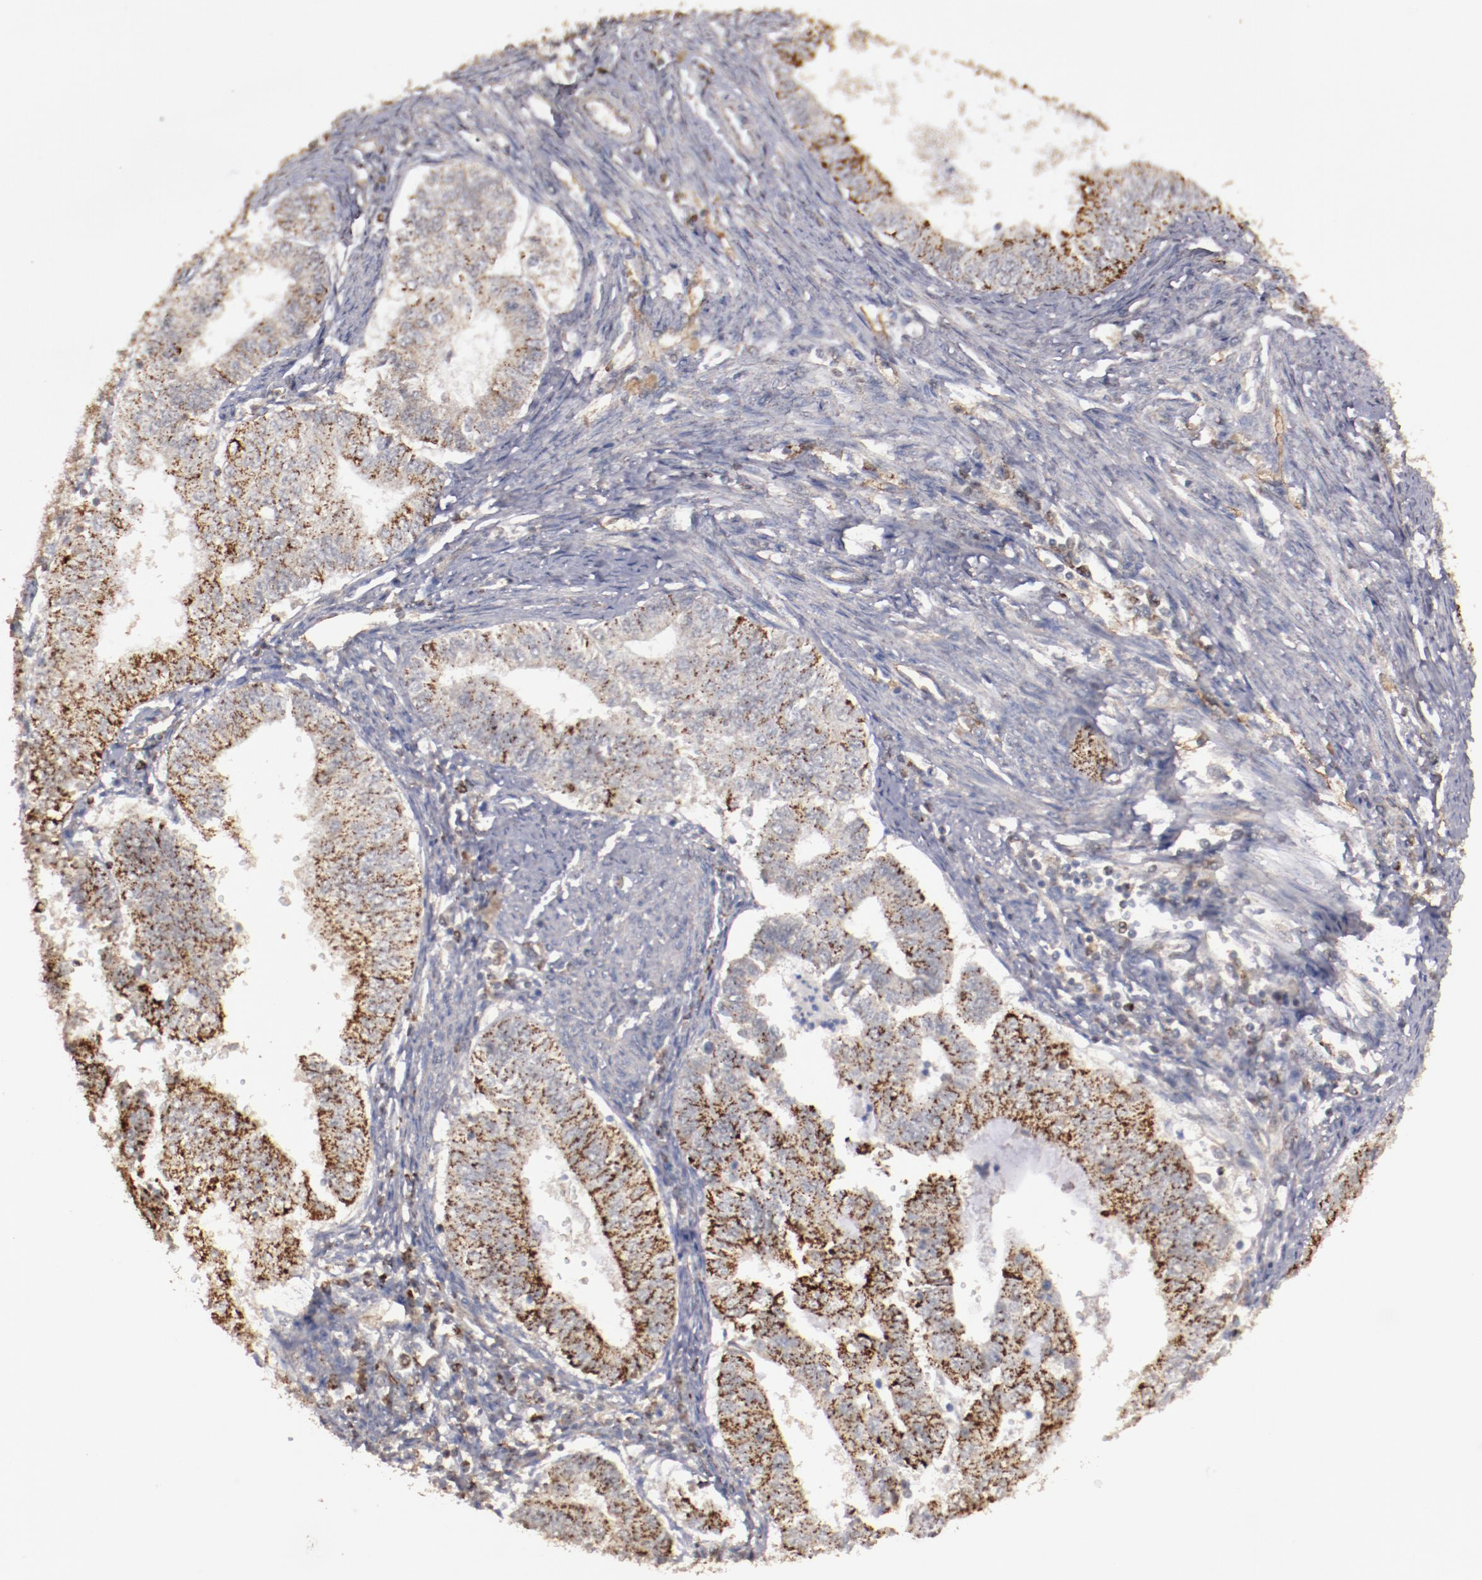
{"staining": {"intensity": "strong", "quantity": ">75%", "location": "cytoplasmic/membranous"}, "tissue": "endometrial cancer", "cell_type": "Tumor cells", "image_type": "cancer", "snomed": [{"axis": "morphology", "description": "Adenocarcinoma, NOS"}, {"axis": "topography", "description": "Endometrium"}], "caption": "Adenocarcinoma (endometrial) was stained to show a protein in brown. There is high levels of strong cytoplasmic/membranous staining in approximately >75% of tumor cells. The protein of interest is shown in brown color, while the nuclei are stained blue.", "gene": "FAT1", "patient": {"sex": "female", "age": 66}}